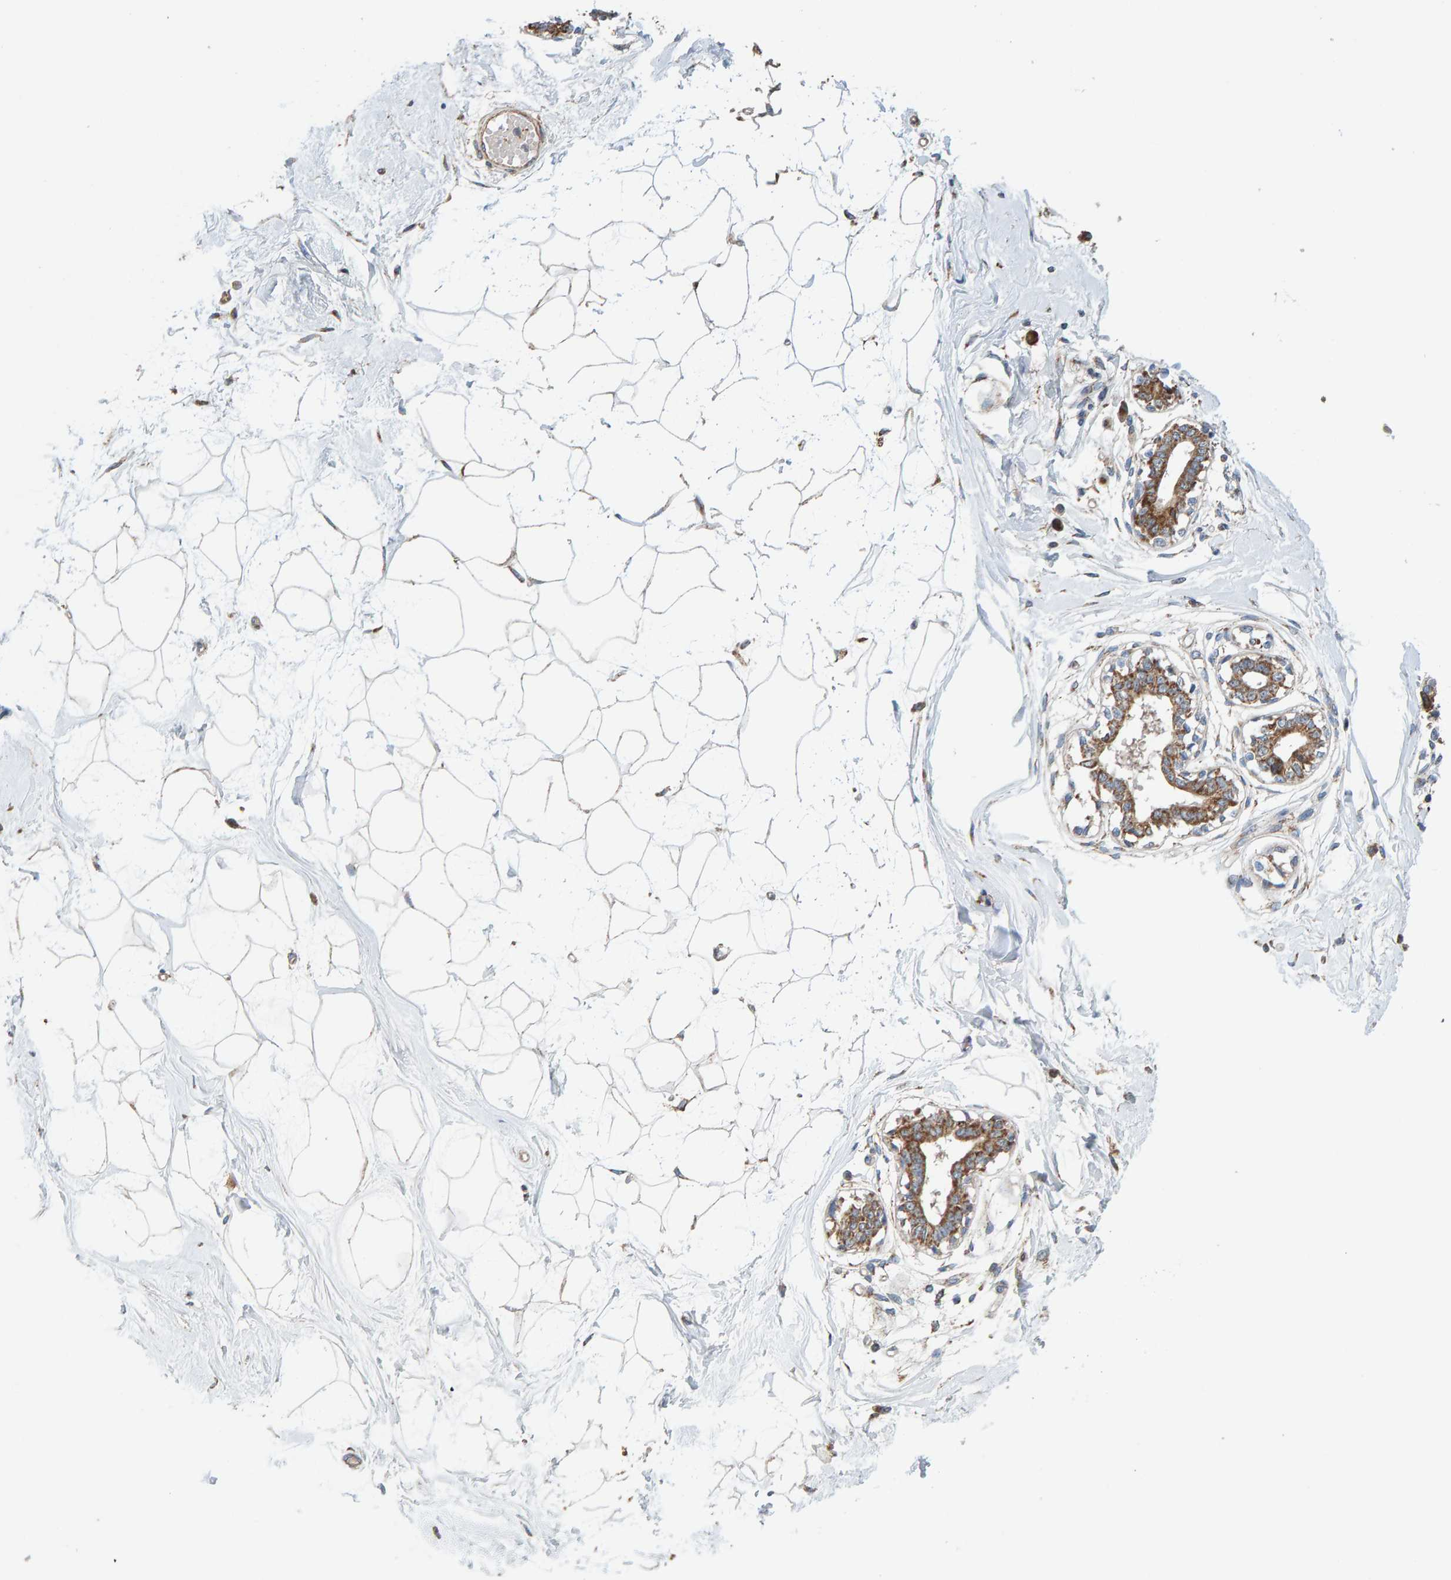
{"staining": {"intensity": "weak", "quantity": "<25%", "location": "cytoplasmic/membranous"}, "tissue": "breast", "cell_type": "Adipocytes", "image_type": "normal", "snomed": [{"axis": "morphology", "description": "Normal tissue, NOS"}, {"axis": "topography", "description": "Breast"}], "caption": "Immunohistochemistry (IHC) histopathology image of normal breast: human breast stained with DAB (3,3'-diaminobenzidine) demonstrates no significant protein staining in adipocytes. The staining is performed using DAB brown chromogen with nuclei counter-stained in using hematoxylin.", "gene": "MRPL45", "patient": {"sex": "female", "age": 45}}